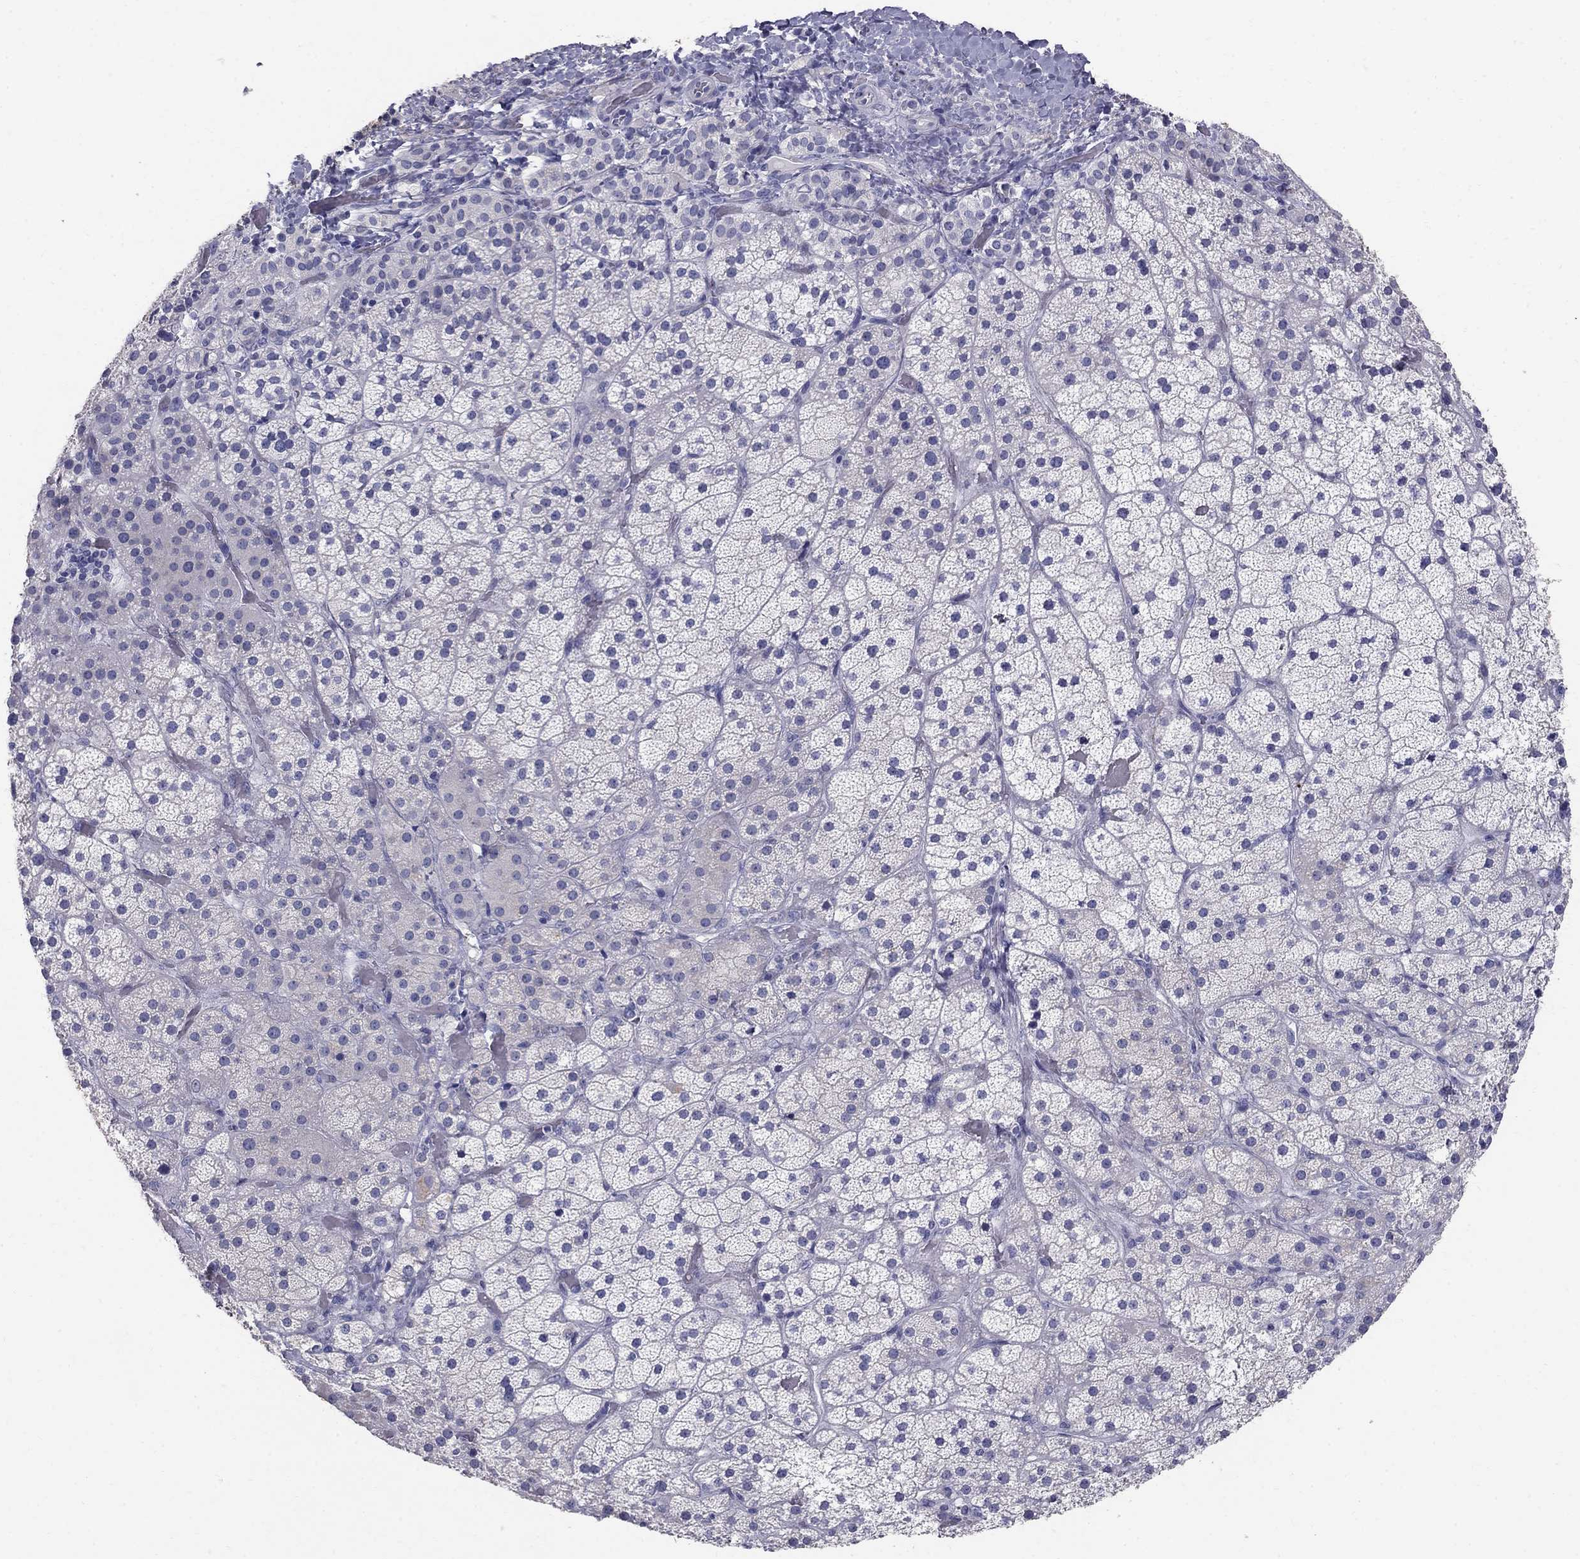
{"staining": {"intensity": "negative", "quantity": "none", "location": "none"}, "tissue": "adrenal gland", "cell_type": "Glandular cells", "image_type": "normal", "snomed": [{"axis": "morphology", "description": "Normal tissue, NOS"}, {"axis": "topography", "description": "Adrenal gland"}], "caption": "This is an immunohistochemistry micrograph of unremarkable adrenal gland. There is no positivity in glandular cells.", "gene": "TP53TG5", "patient": {"sex": "male", "age": 57}}